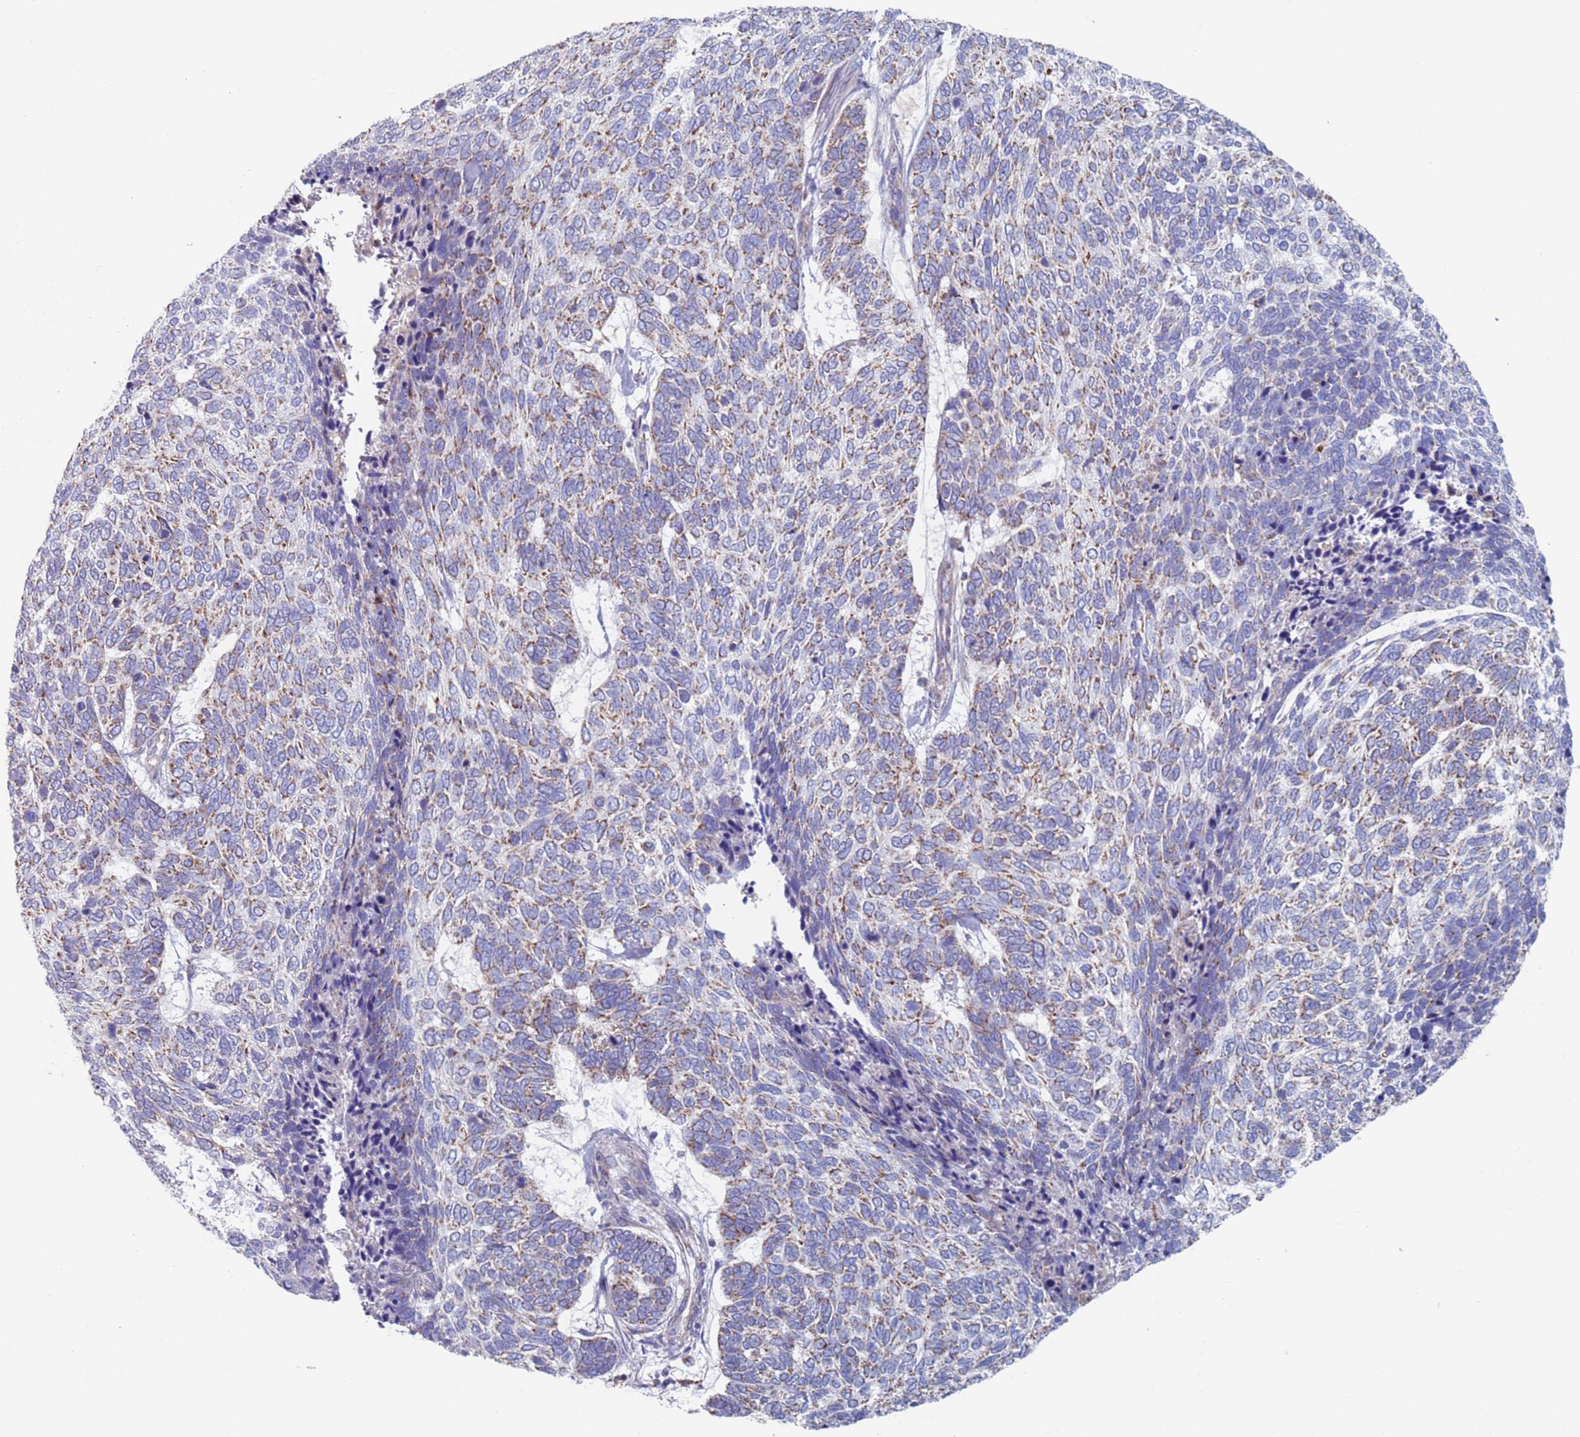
{"staining": {"intensity": "moderate", "quantity": "25%-75%", "location": "cytoplasmic/membranous"}, "tissue": "skin cancer", "cell_type": "Tumor cells", "image_type": "cancer", "snomed": [{"axis": "morphology", "description": "Basal cell carcinoma"}, {"axis": "topography", "description": "Skin"}], "caption": "Protein expression analysis of skin cancer demonstrates moderate cytoplasmic/membranous staining in approximately 25%-75% of tumor cells. The staining is performed using DAB brown chromogen to label protein expression. The nuclei are counter-stained blue using hematoxylin.", "gene": "MRPL22", "patient": {"sex": "female", "age": 65}}